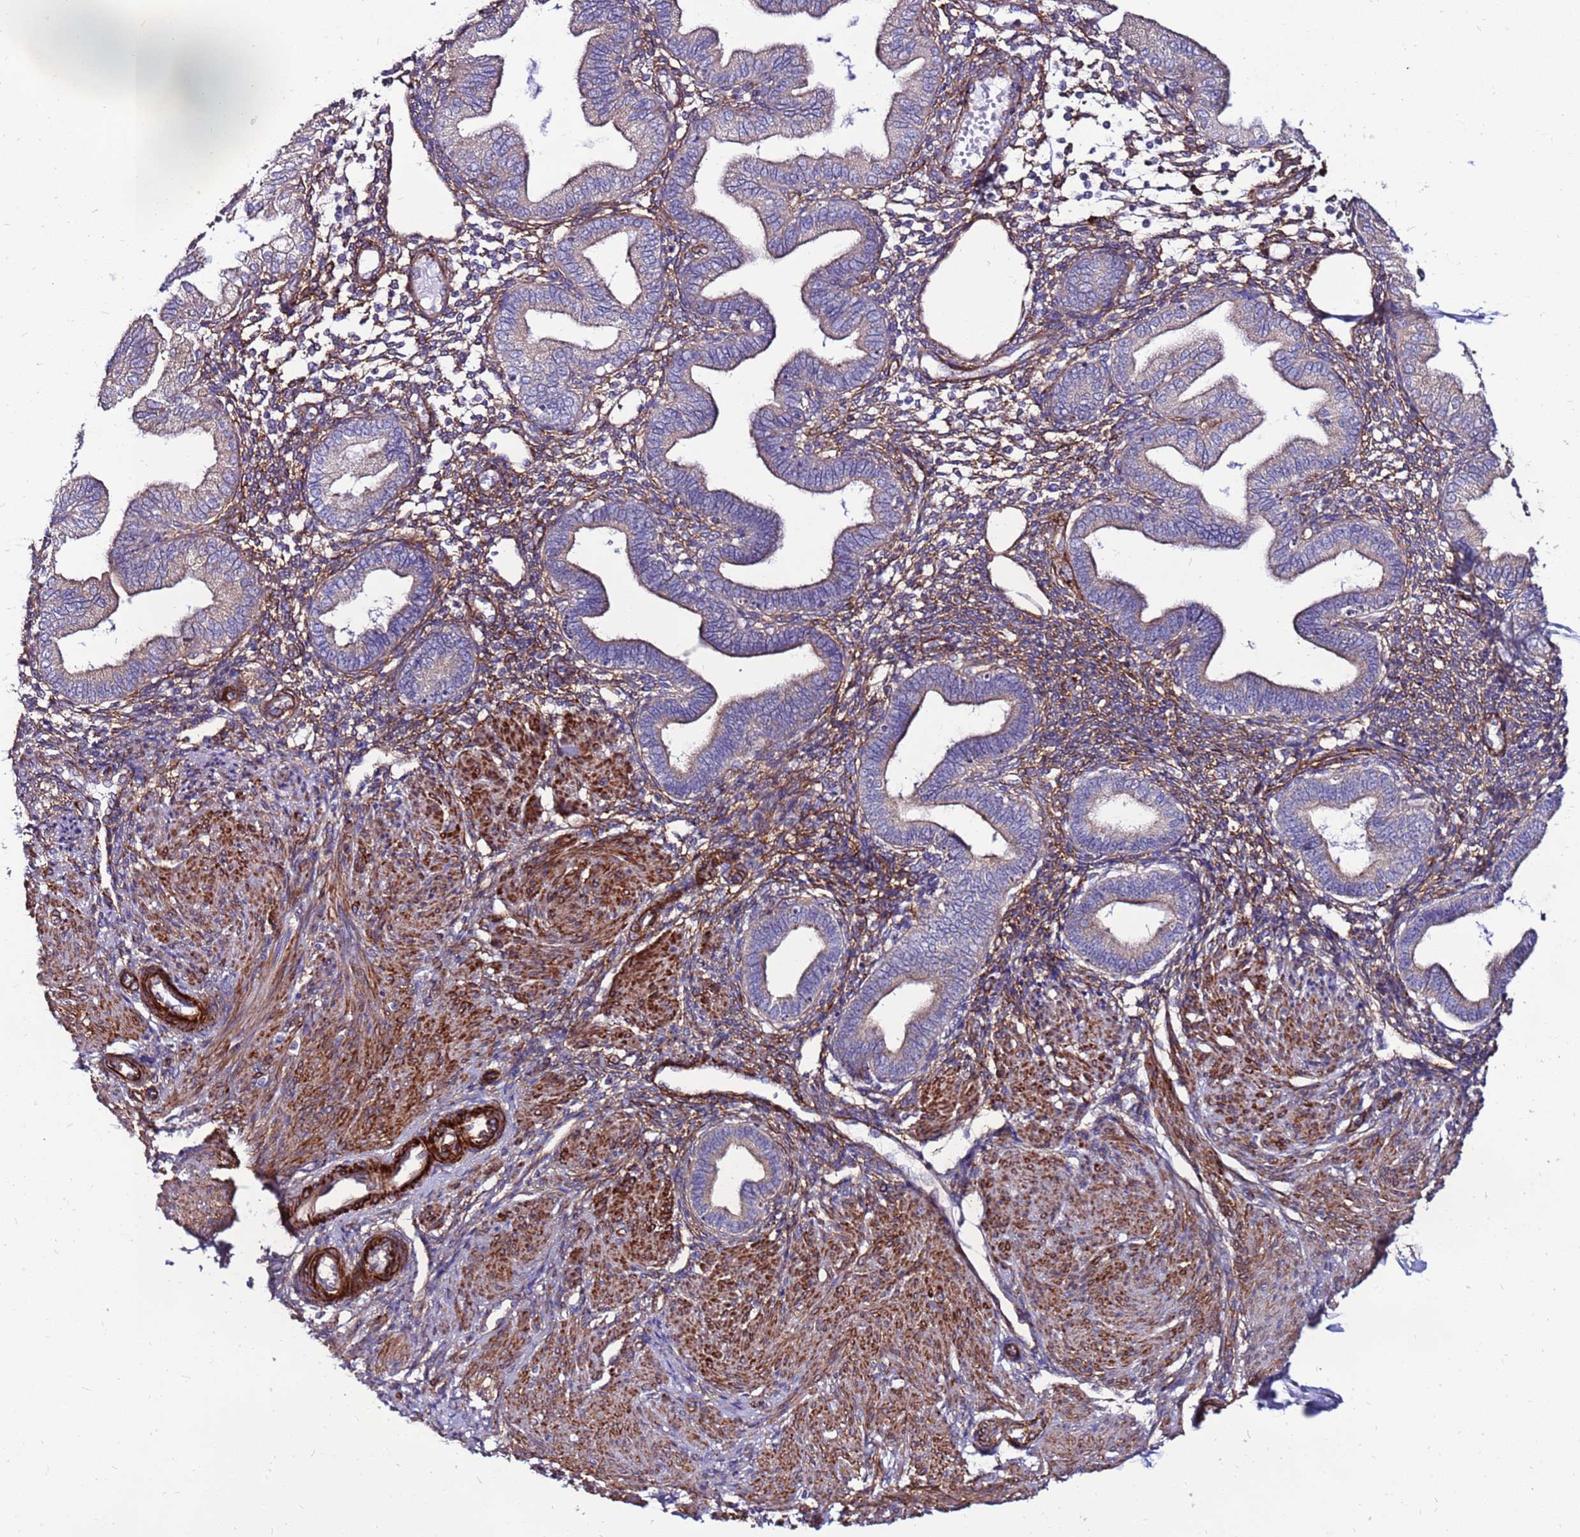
{"staining": {"intensity": "weak", "quantity": ">75%", "location": "cytoplasmic/membranous"}, "tissue": "endometrium", "cell_type": "Cells in endometrial stroma", "image_type": "normal", "snomed": [{"axis": "morphology", "description": "Normal tissue, NOS"}, {"axis": "topography", "description": "Endometrium"}], "caption": "Benign endometrium shows weak cytoplasmic/membranous positivity in approximately >75% of cells in endometrial stroma, visualized by immunohistochemistry. Using DAB (3,3'-diaminobenzidine) (brown) and hematoxylin (blue) stains, captured at high magnification using brightfield microscopy.", "gene": "EI24", "patient": {"sex": "female", "age": 53}}